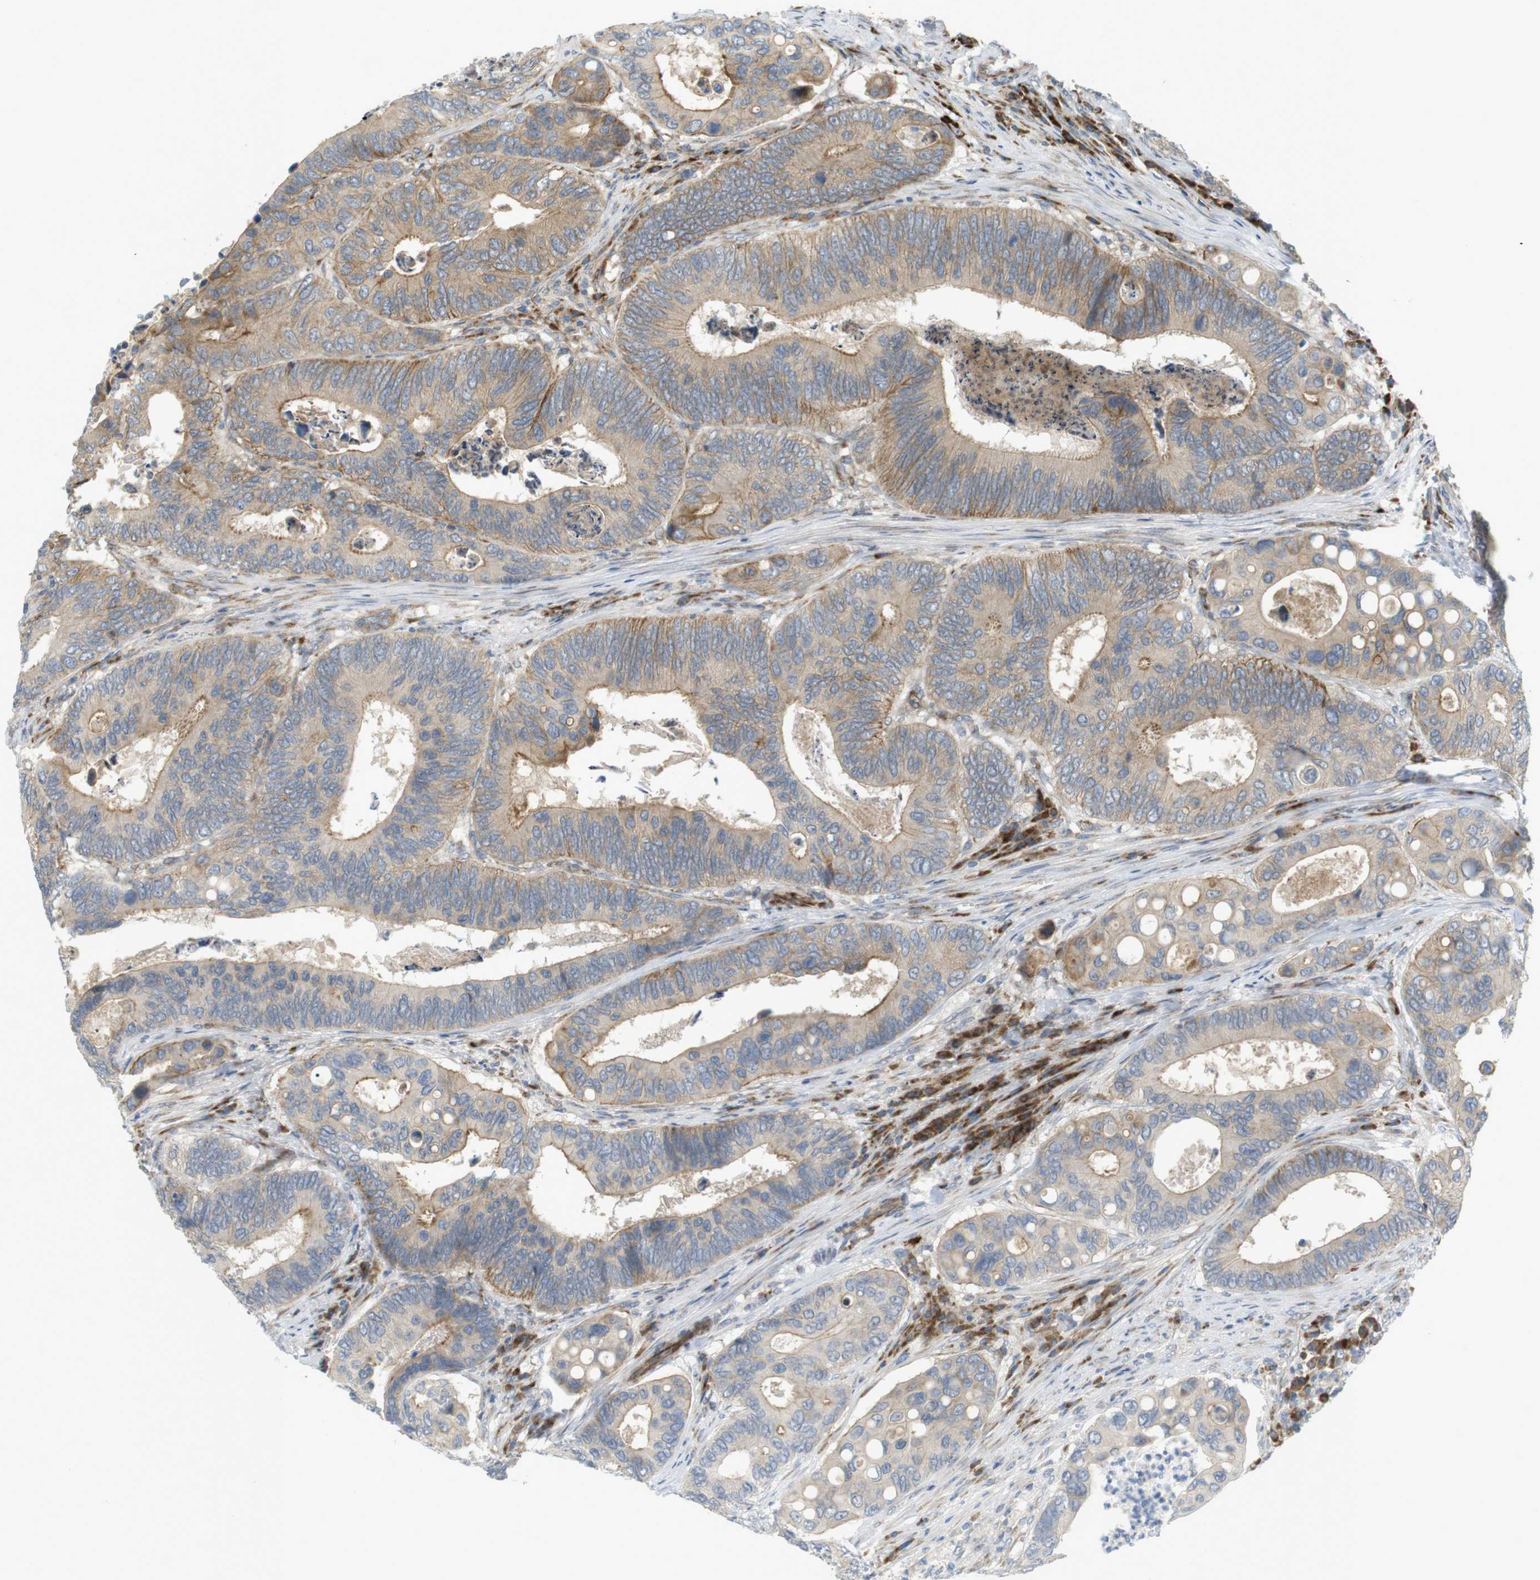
{"staining": {"intensity": "moderate", "quantity": ">75%", "location": "cytoplasmic/membranous"}, "tissue": "colorectal cancer", "cell_type": "Tumor cells", "image_type": "cancer", "snomed": [{"axis": "morphology", "description": "Inflammation, NOS"}, {"axis": "morphology", "description": "Adenocarcinoma, NOS"}, {"axis": "topography", "description": "Colon"}], "caption": "IHC (DAB (3,3'-diaminobenzidine)) staining of colorectal cancer (adenocarcinoma) shows moderate cytoplasmic/membranous protein expression in approximately >75% of tumor cells.", "gene": "GJC3", "patient": {"sex": "male", "age": 72}}